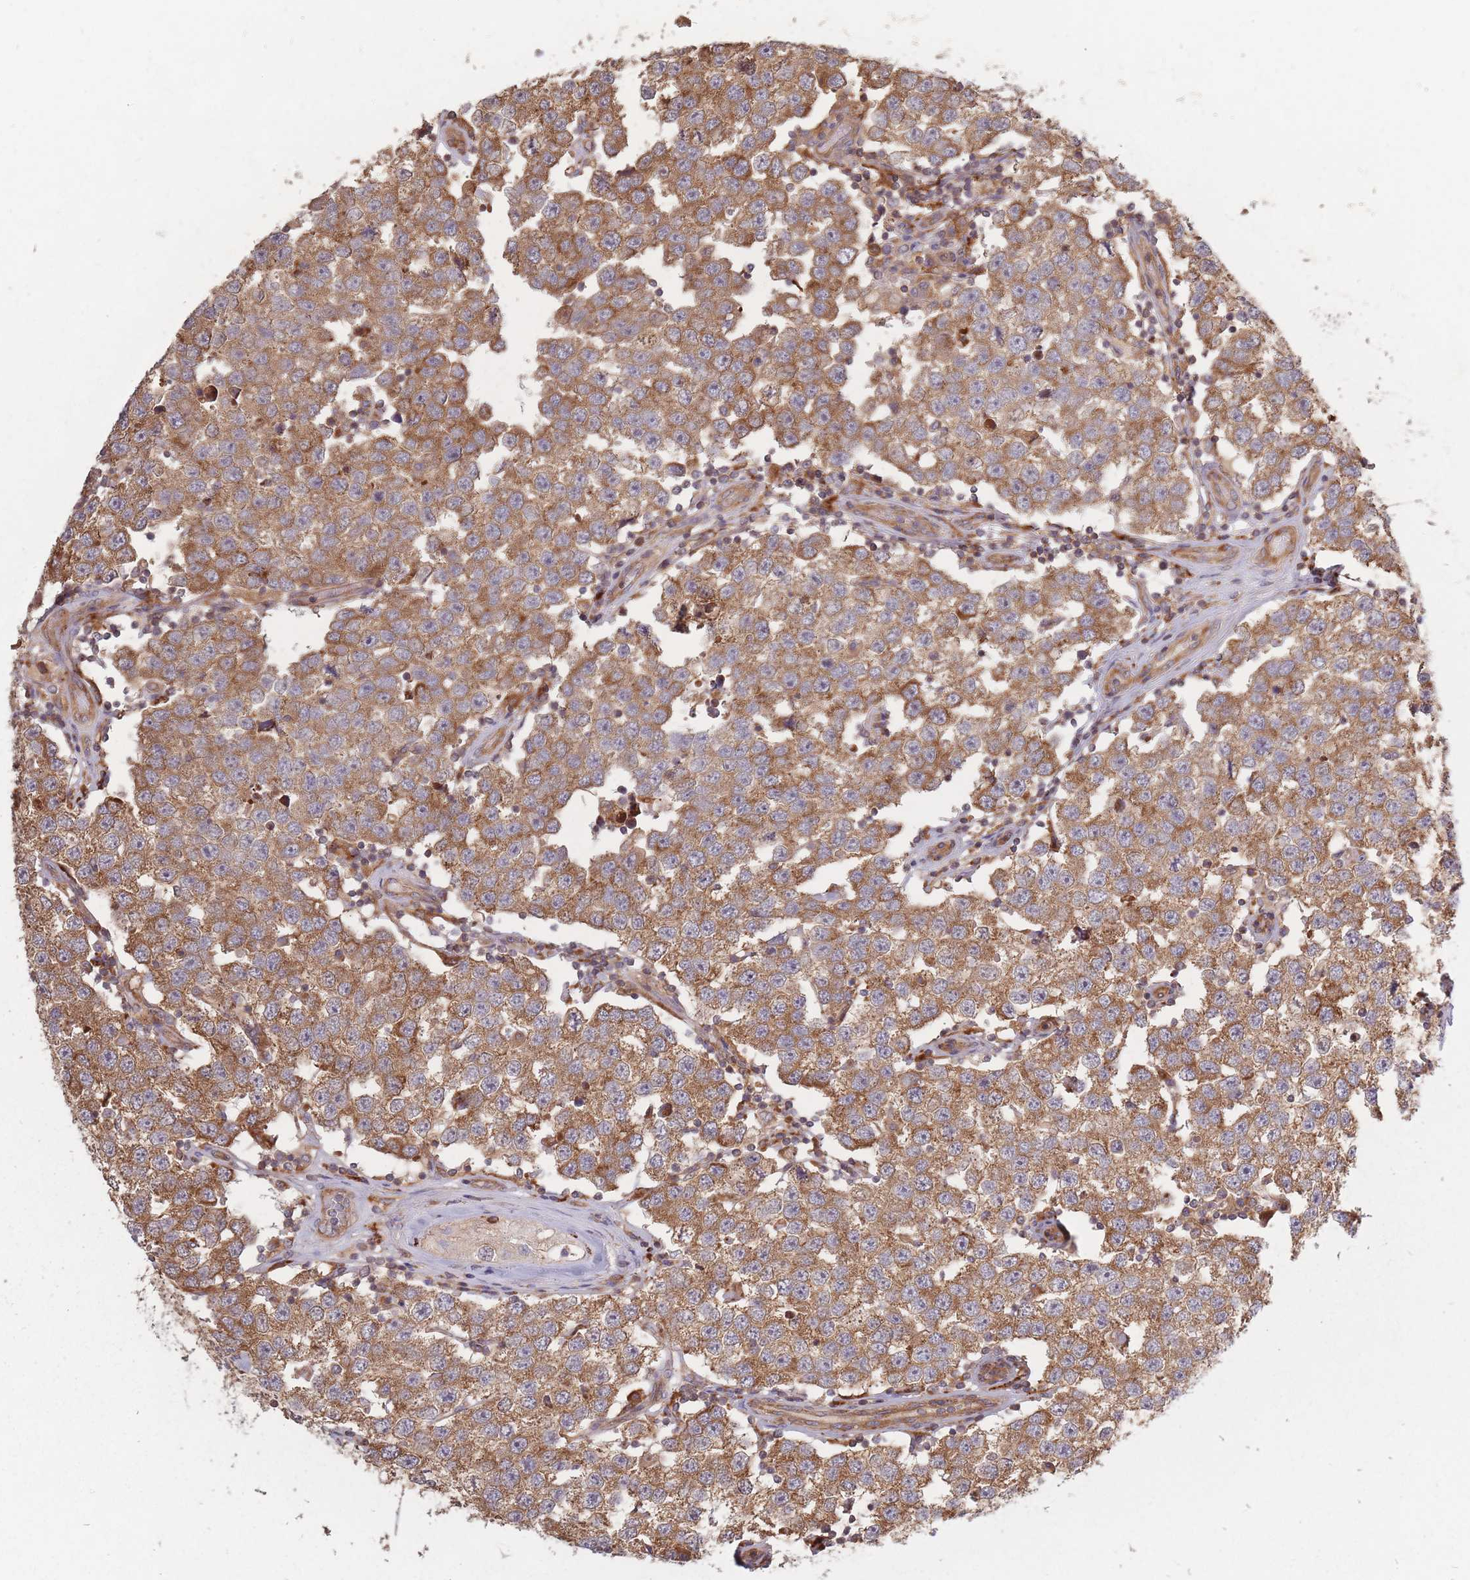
{"staining": {"intensity": "moderate", "quantity": ">75%", "location": "cytoplasmic/membranous"}, "tissue": "testis cancer", "cell_type": "Tumor cells", "image_type": "cancer", "snomed": [{"axis": "morphology", "description": "Seminoma, NOS"}, {"axis": "topography", "description": "Testis"}], "caption": "Testis cancer stained with DAB IHC demonstrates medium levels of moderate cytoplasmic/membranous positivity in about >75% of tumor cells.", "gene": "RASSF2", "patient": {"sex": "male", "age": 34}}